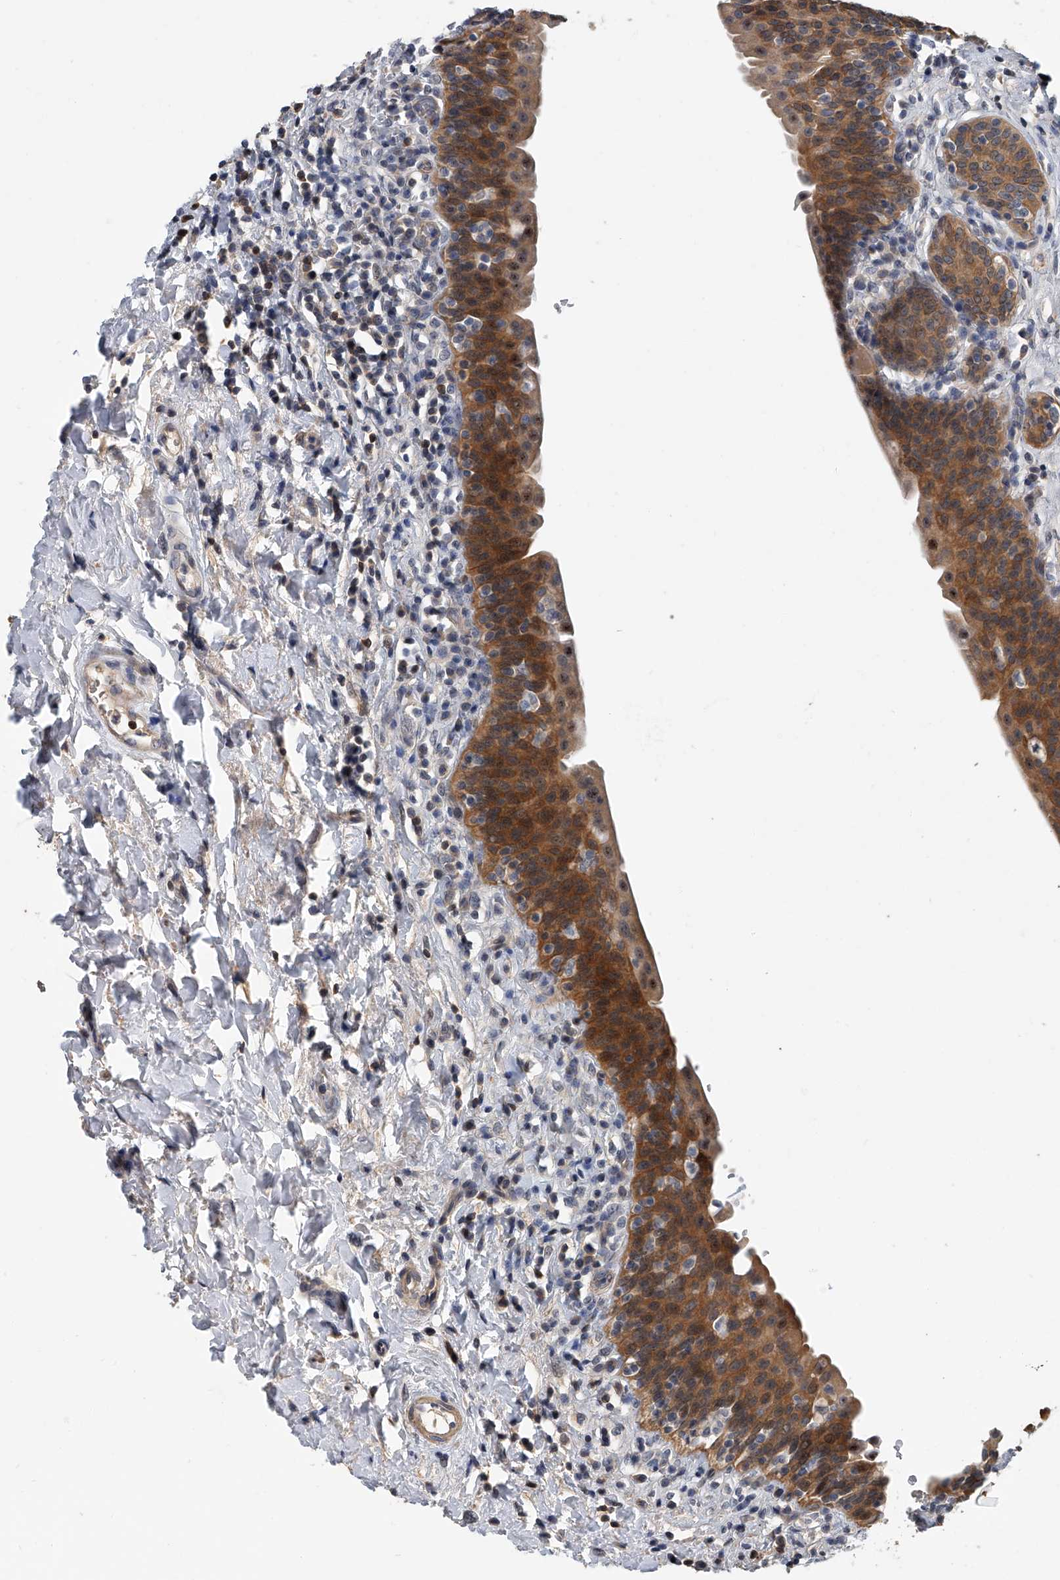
{"staining": {"intensity": "moderate", "quantity": ">75%", "location": "cytoplasmic/membranous"}, "tissue": "urinary bladder", "cell_type": "Urothelial cells", "image_type": "normal", "snomed": [{"axis": "morphology", "description": "Normal tissue, NOS"}, {"axis": "topography", "description": "Urinary bladder"}], "caption": "Protein expression analysis of unremarkable urinary bladder exhibits moderate cytoplasmic/membranous staining in approximately >75% of urothelial cells.", "gene": "CD200", "patient": {"sex": "male", "age": 83}}